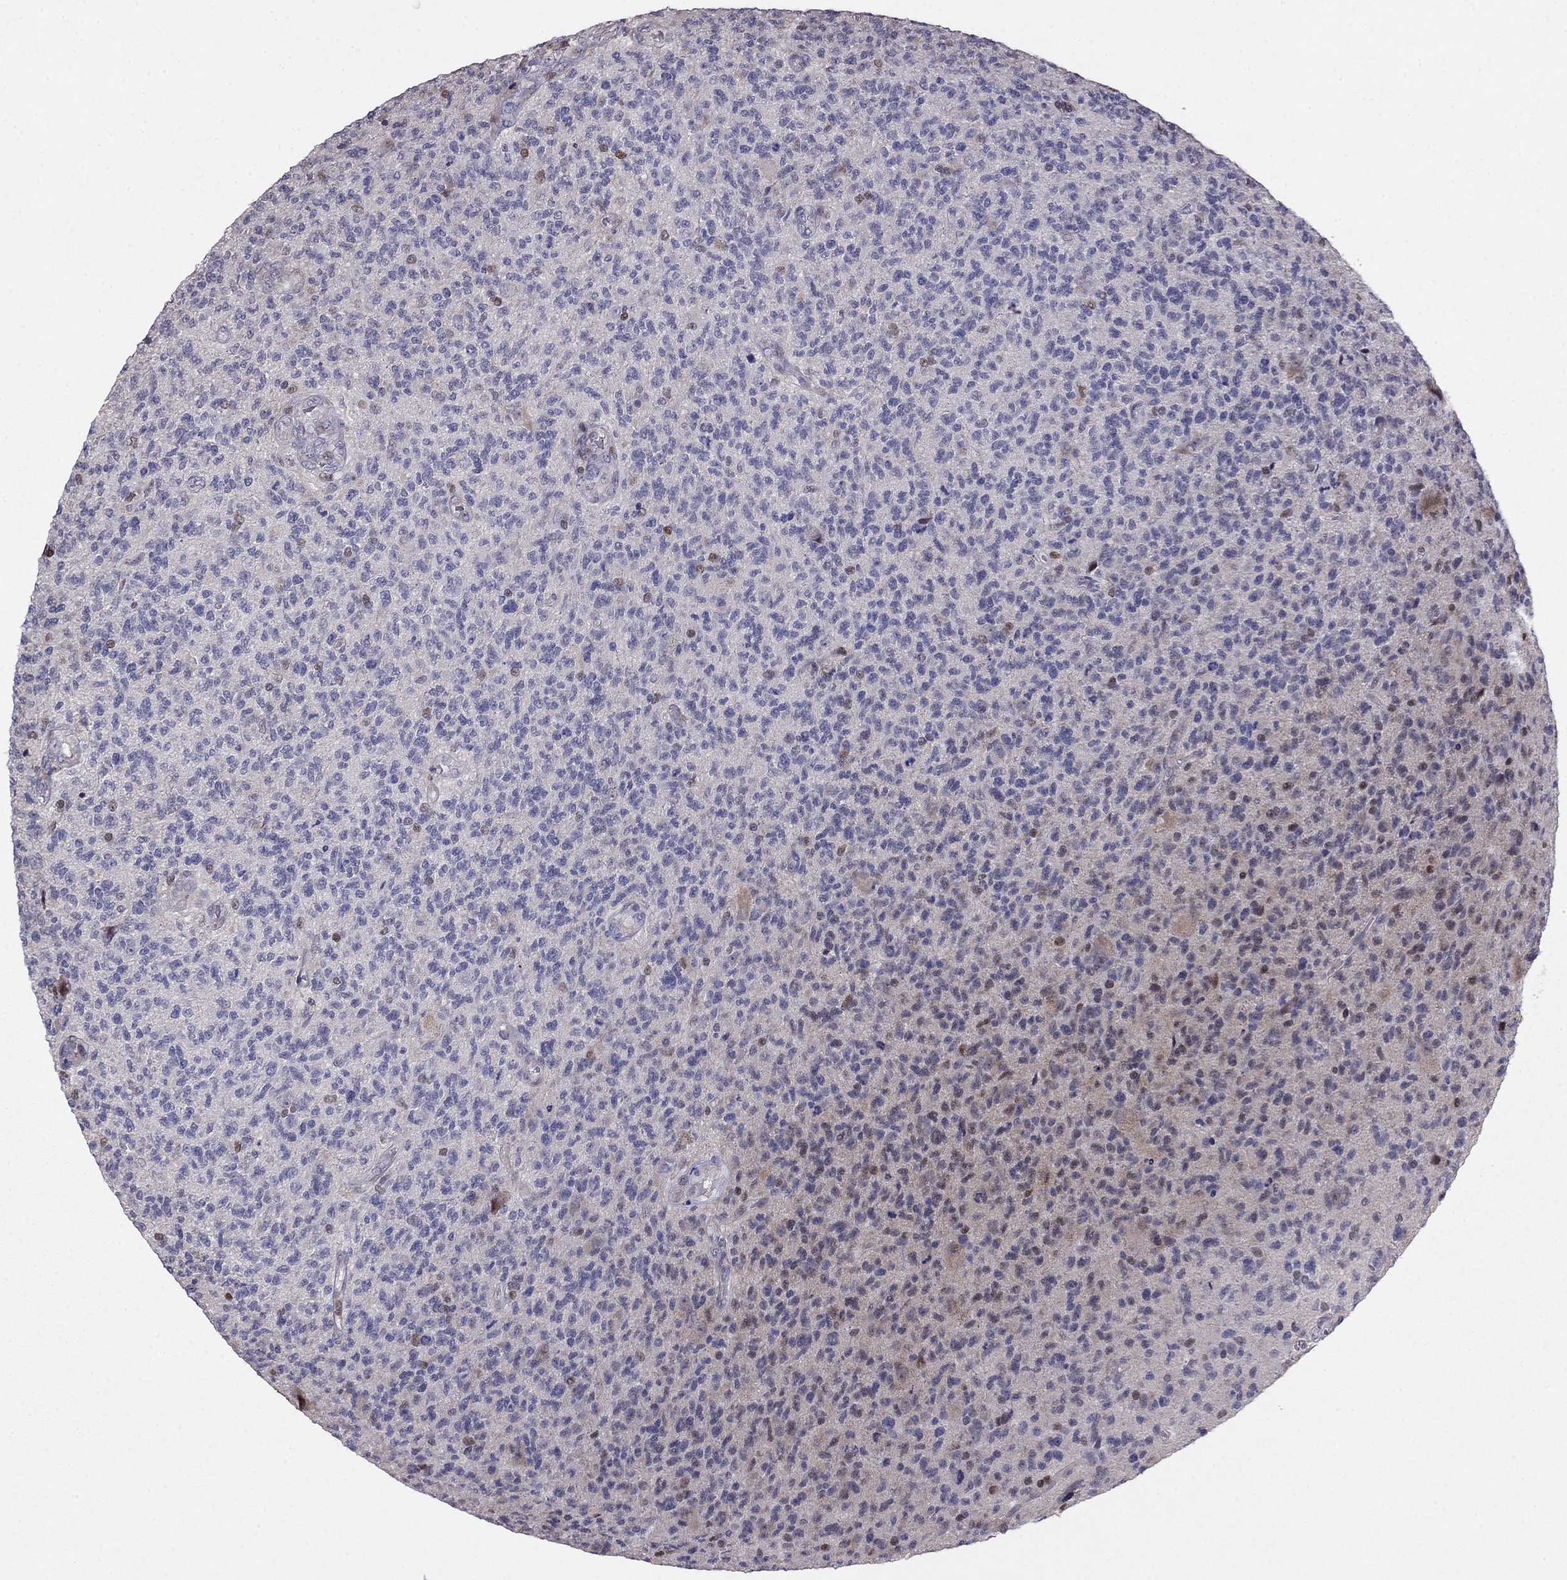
{"staining": {"intensity": "negative", "quantity": "none", "location": "none"}, "tissue": "glioma", "cell_type": "Tumor cells", "image_type": "cancer", "snomed": [{"axis": "morphology", "description": "Glioma, malignant, High grade"}, {"axis": "topography", "description": "Brain"}], "caption": "IHC histopathology image of neoplastic tissue: human glioma stained with DAB exhibits no significant protein expression in tumor cells.", "gene": "LRRC39", "patient": {"sex": "male", "age": 56}}